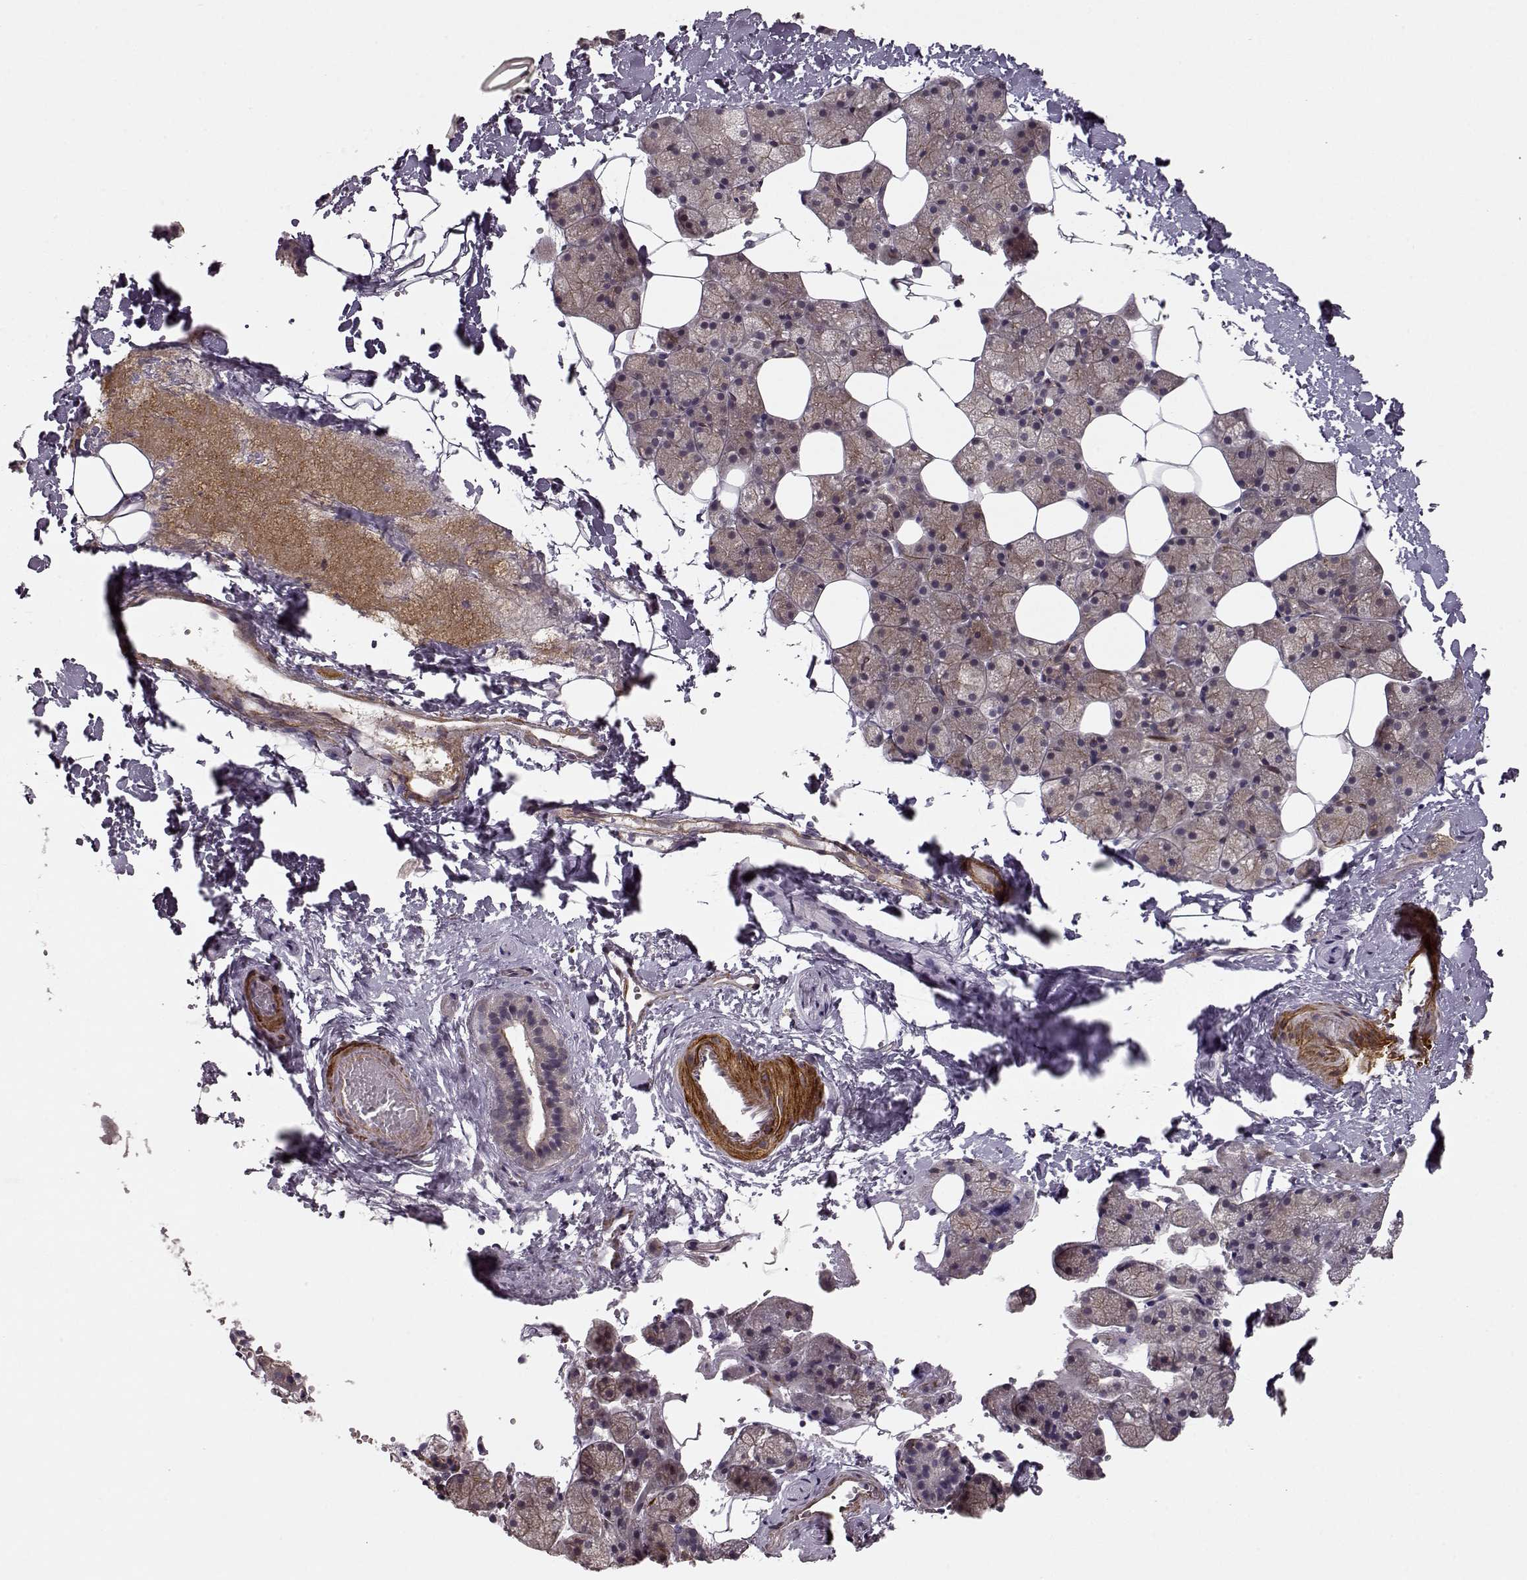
{"staining": {"intensity": "weak", "quantity": "<25%", "location": "cytoplasmic/membranous"}, "tissue": "salivary gland", "cell_type": "Glandular cells", "image_type": "normal", "snomed": [{"axis": "morphology", "description": "Normal tissue, NOS"}, {"axis": "topography", "description": "Salivary gland"}], "caption": "A high-resolution micrograph shows IHC staining of benign salivary gland, which demonstrates no significant staining in glandular cells. (DAB (3,3'-diaminobenzidine) immunohistochemistry, high magnification).", "gene": "SLAIN2", "patient": {"sex": "male", "age": 38}}